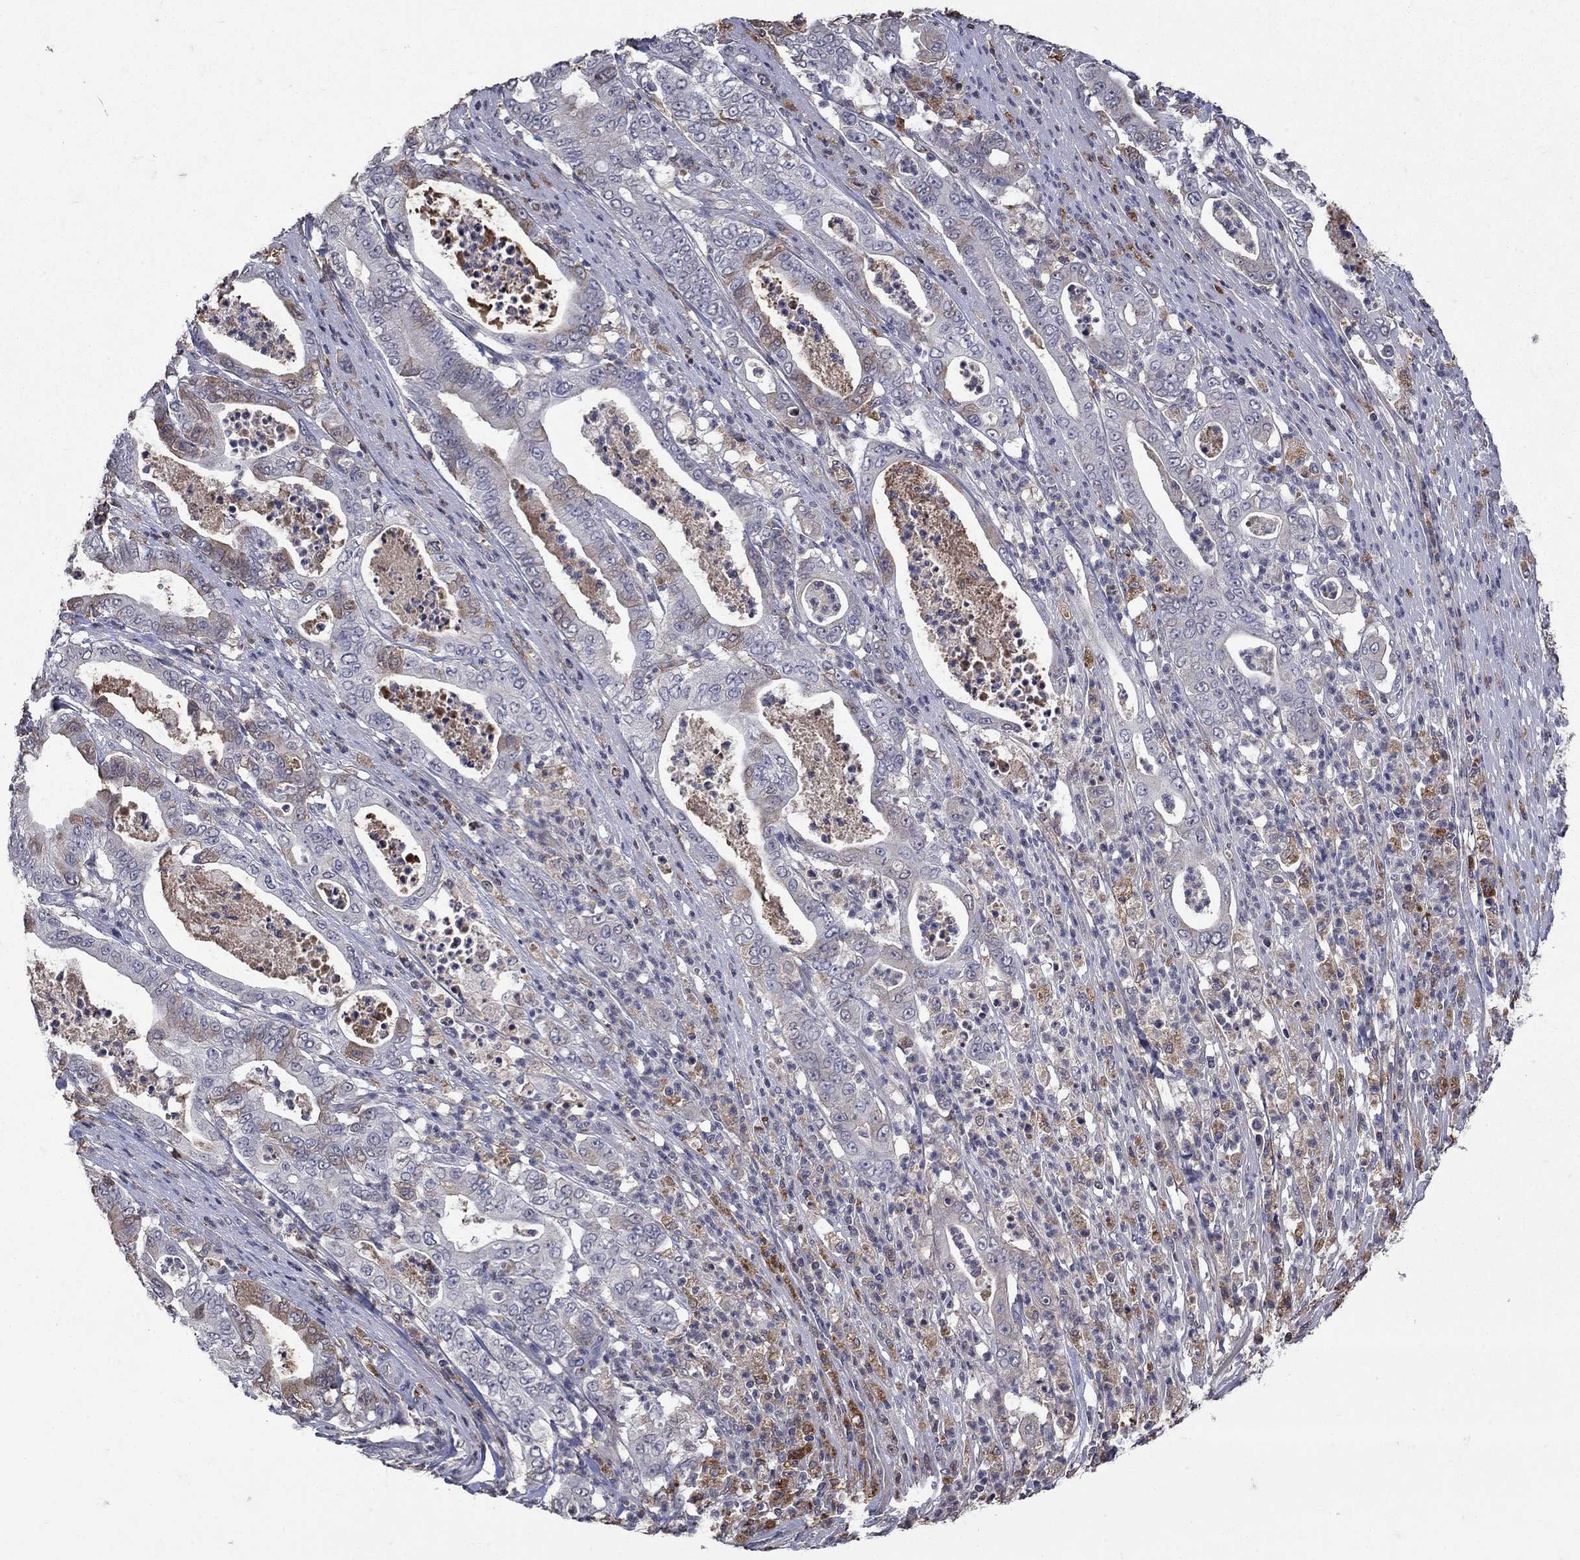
{"staining": {"intensity": "negative", "quantity": "none", "location": "none"}, "tissue": "pancreatic cancer", "cell_type": "Tumor cells", "image_type": "cancer", "snomed": [{"axis": "morphology", "description": "Adenocarcinoma, NOS"}, {"axis": "topography", "description": "Pancreas"}], "caption": "Human adenocarcinoma (pancreatic) stained for a protein using IHC reveals no expression in tumor cells.", "gene": "NPC2", "patient": {"sex": "male", "age": 71}}